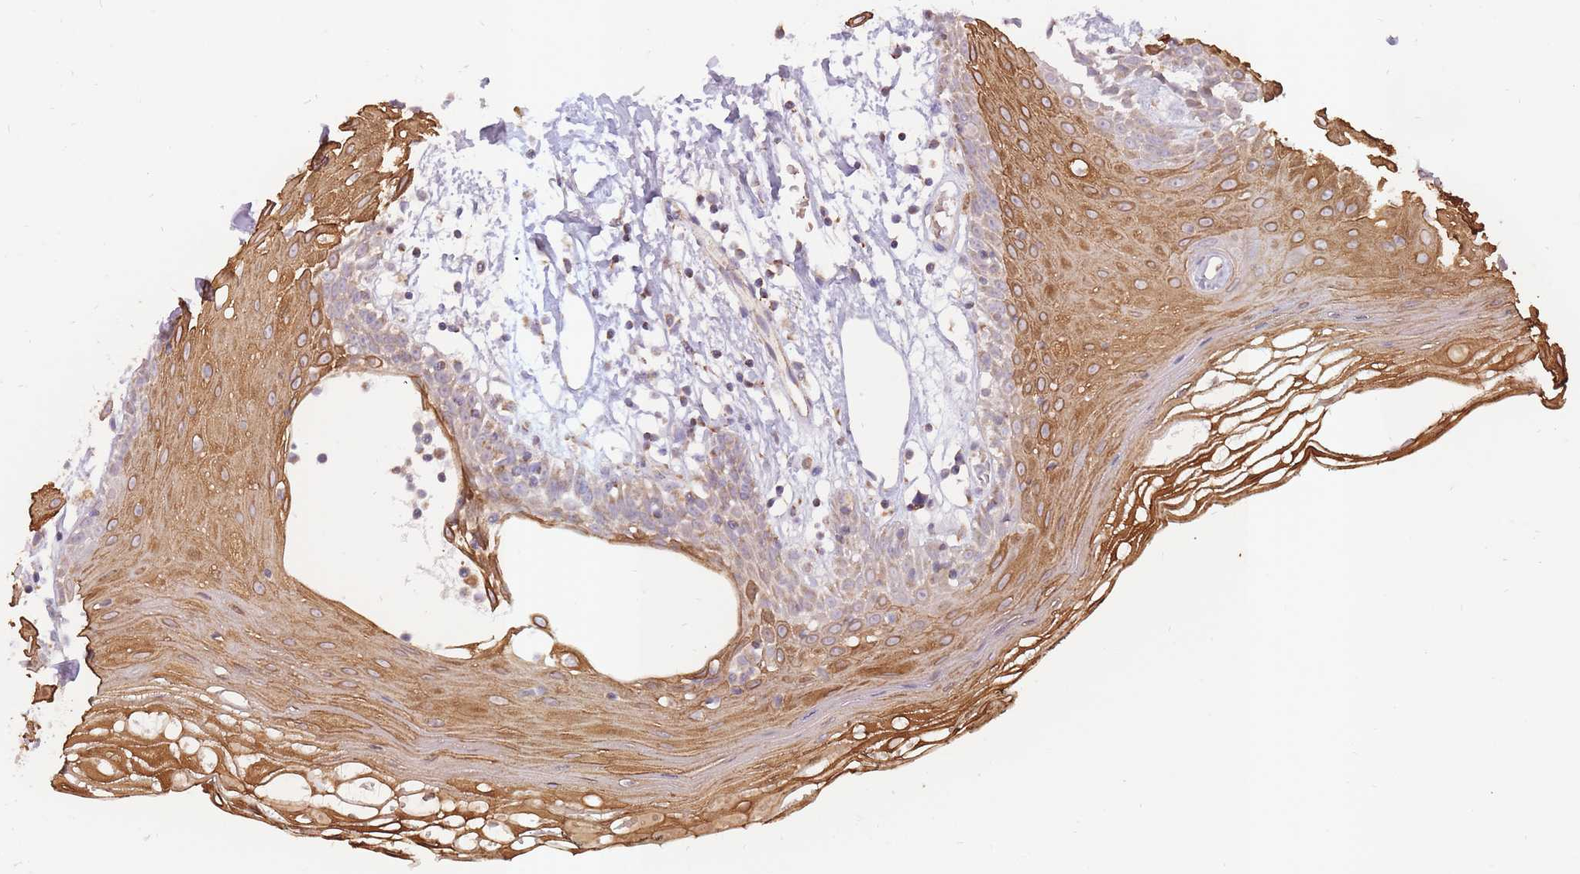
{"staining": {"intensity": "moderate", "quantity": "25%-75%", "location": "cytoplasmic/membranous"}, "tissue": "oral mucosa", "cell_type": "Squamous epithelial cells", "image_type": "normal", "snomed": [{"axis": "morphology", "description": "Normal tissue, NOS"}, {"axis": "topography", "description": "Oral tissue"}, {"axis": "topography", "description": "Tounge, NOS"}], "caption": "Squamous epithelial cells show moderate cytoplasmic/membranous expression in about 25%-75% of cells in normal oral mucosa.", "gene": "LIN7C", "patient": {"sex": "female", "age": 59}}